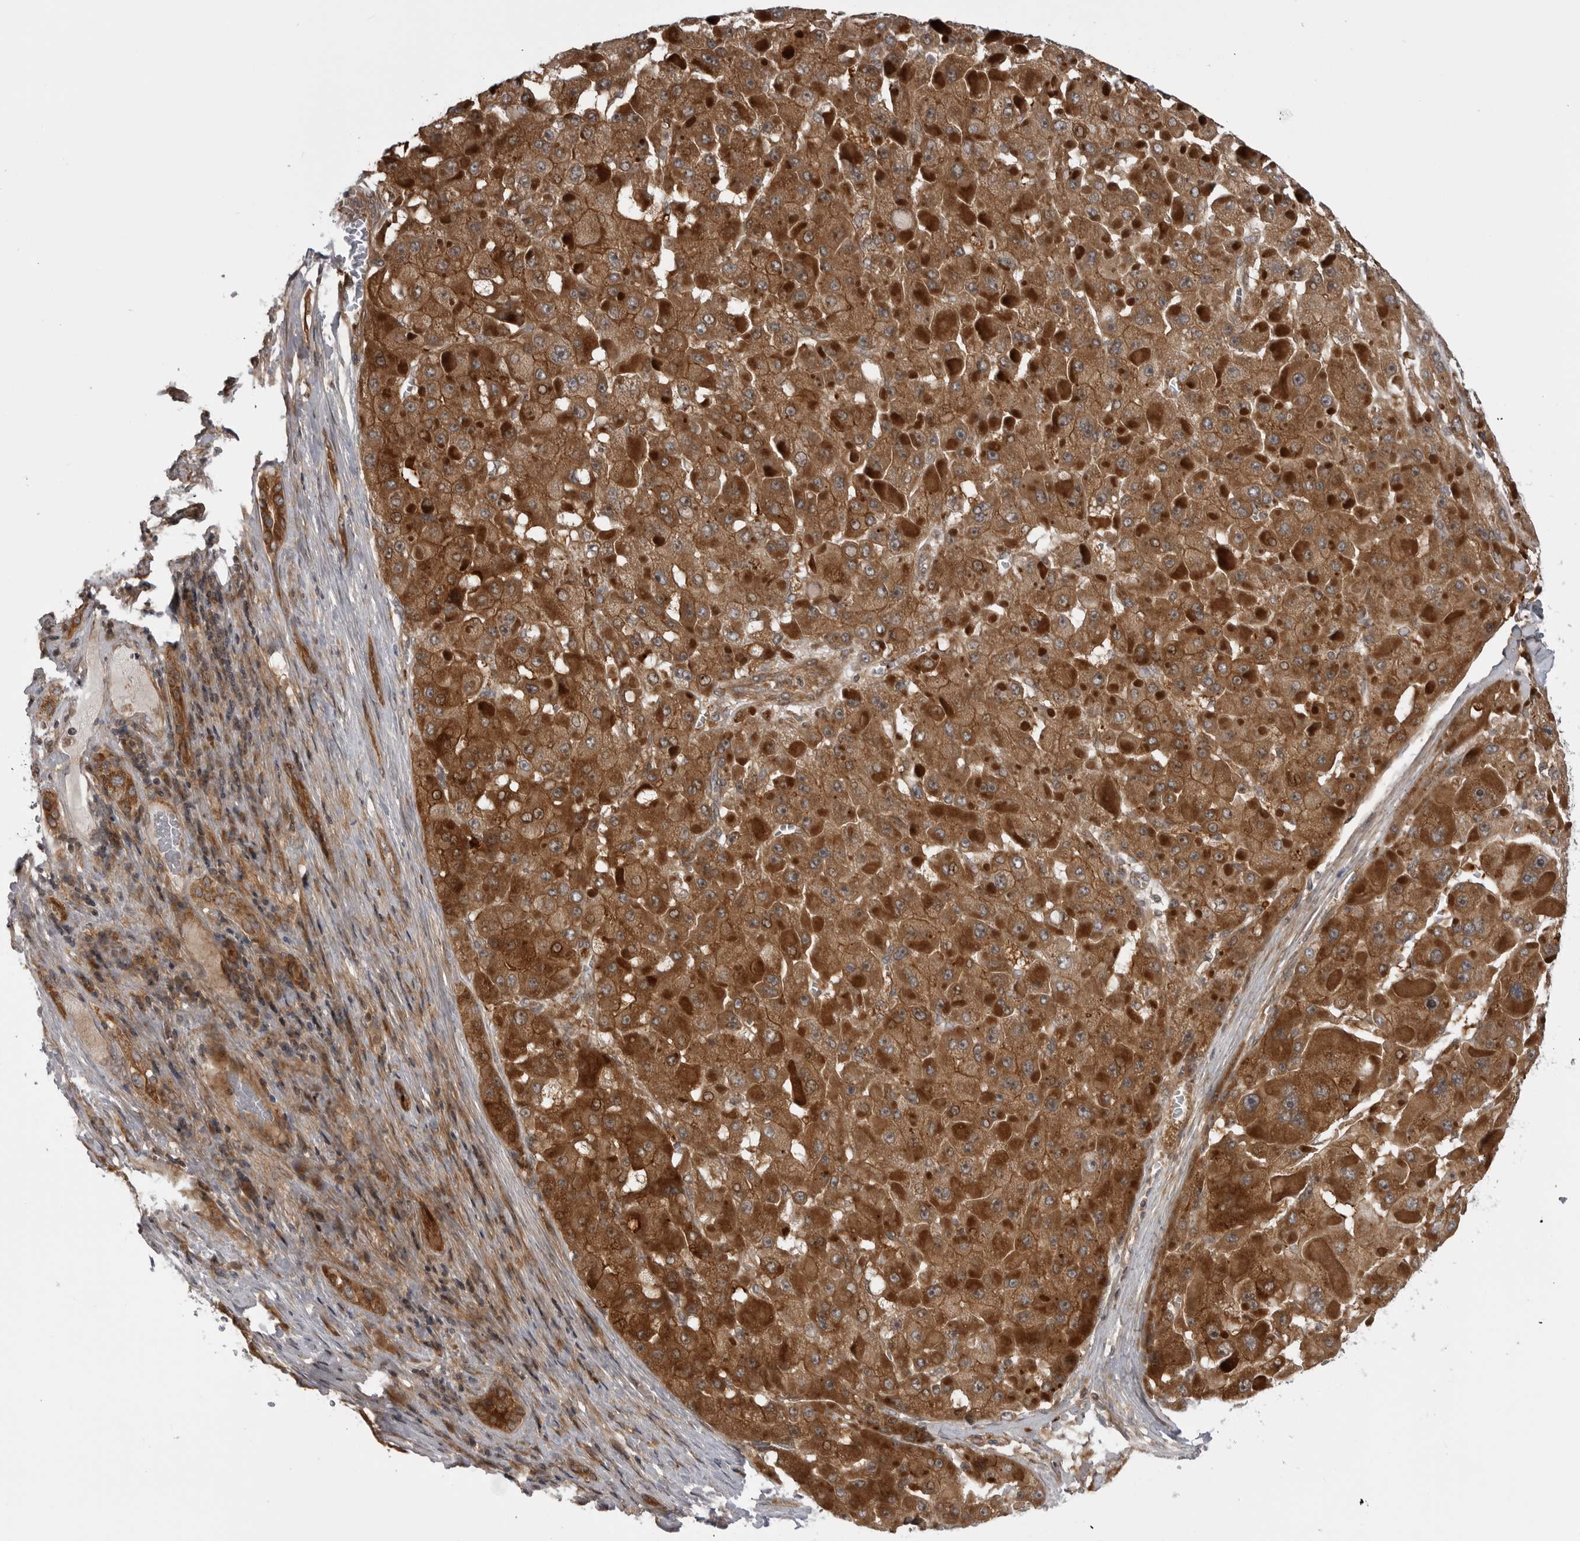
{"staining": {"intensity": "strong", "quantity": ">75%", "location": "cytoplasmic/membranous"}, "tissue": "liver cancer", "cell_type": "Tumor cells", "image_type": "cancer", "snomed": [{"axis": "morphology", "description": "Carcinoma, Hepatocellular, NOS"}, {"axis": "topography", "description": "Liver"}], "caption": "IHC staining of hepatocellular carcinoma (liver), which shows high levels of strong cytoplasmic/membranous positivity in approximately >75% of tumor cells indicating strong cytoplasmic/membranous protein positivity. The staining was performed using DAB (brown) for protein detection and nuclei were counterstained in hematoxylin (blue).", "gene": "LRRC45", "patient": {"sex": "female", "age": 73}}